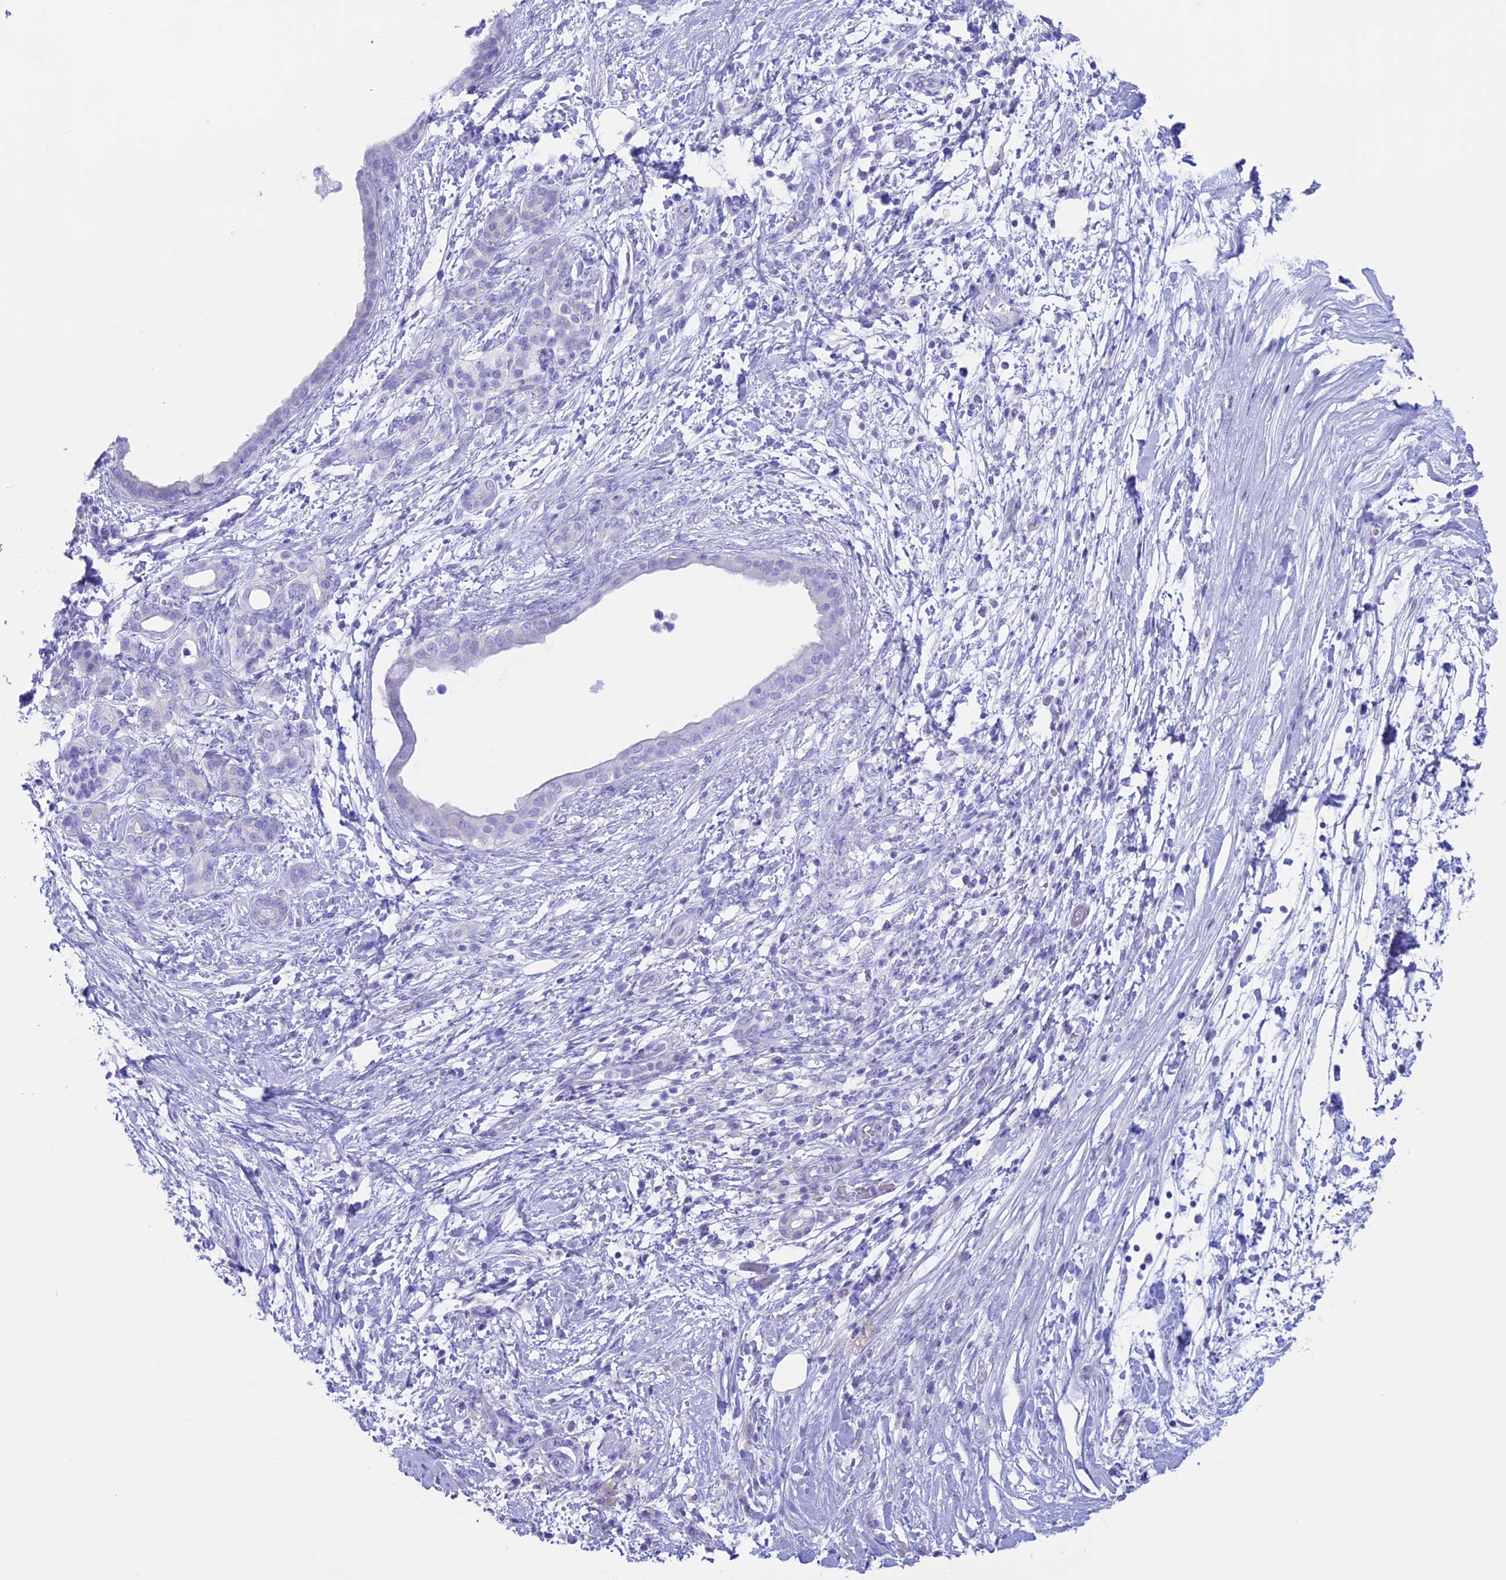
{"staining": {"intensity": "negative", "quantity": "none", "location": "none"}, "tissue": "pancreatic cancer", "cell_type": "Tumor cells", "image_type": "cancer", "snomed": [{"axis": "morphology", "description": "Adenocarcinoma, NOS"}, {"axis": "topography", "description": "Pancreas"}], "caption": "Image shows no significant protein positivity in tumor cells of adenocarcinoma (pancreatic).", "gene": "RP1", "patient": {"sex": "female", "age": 55}}